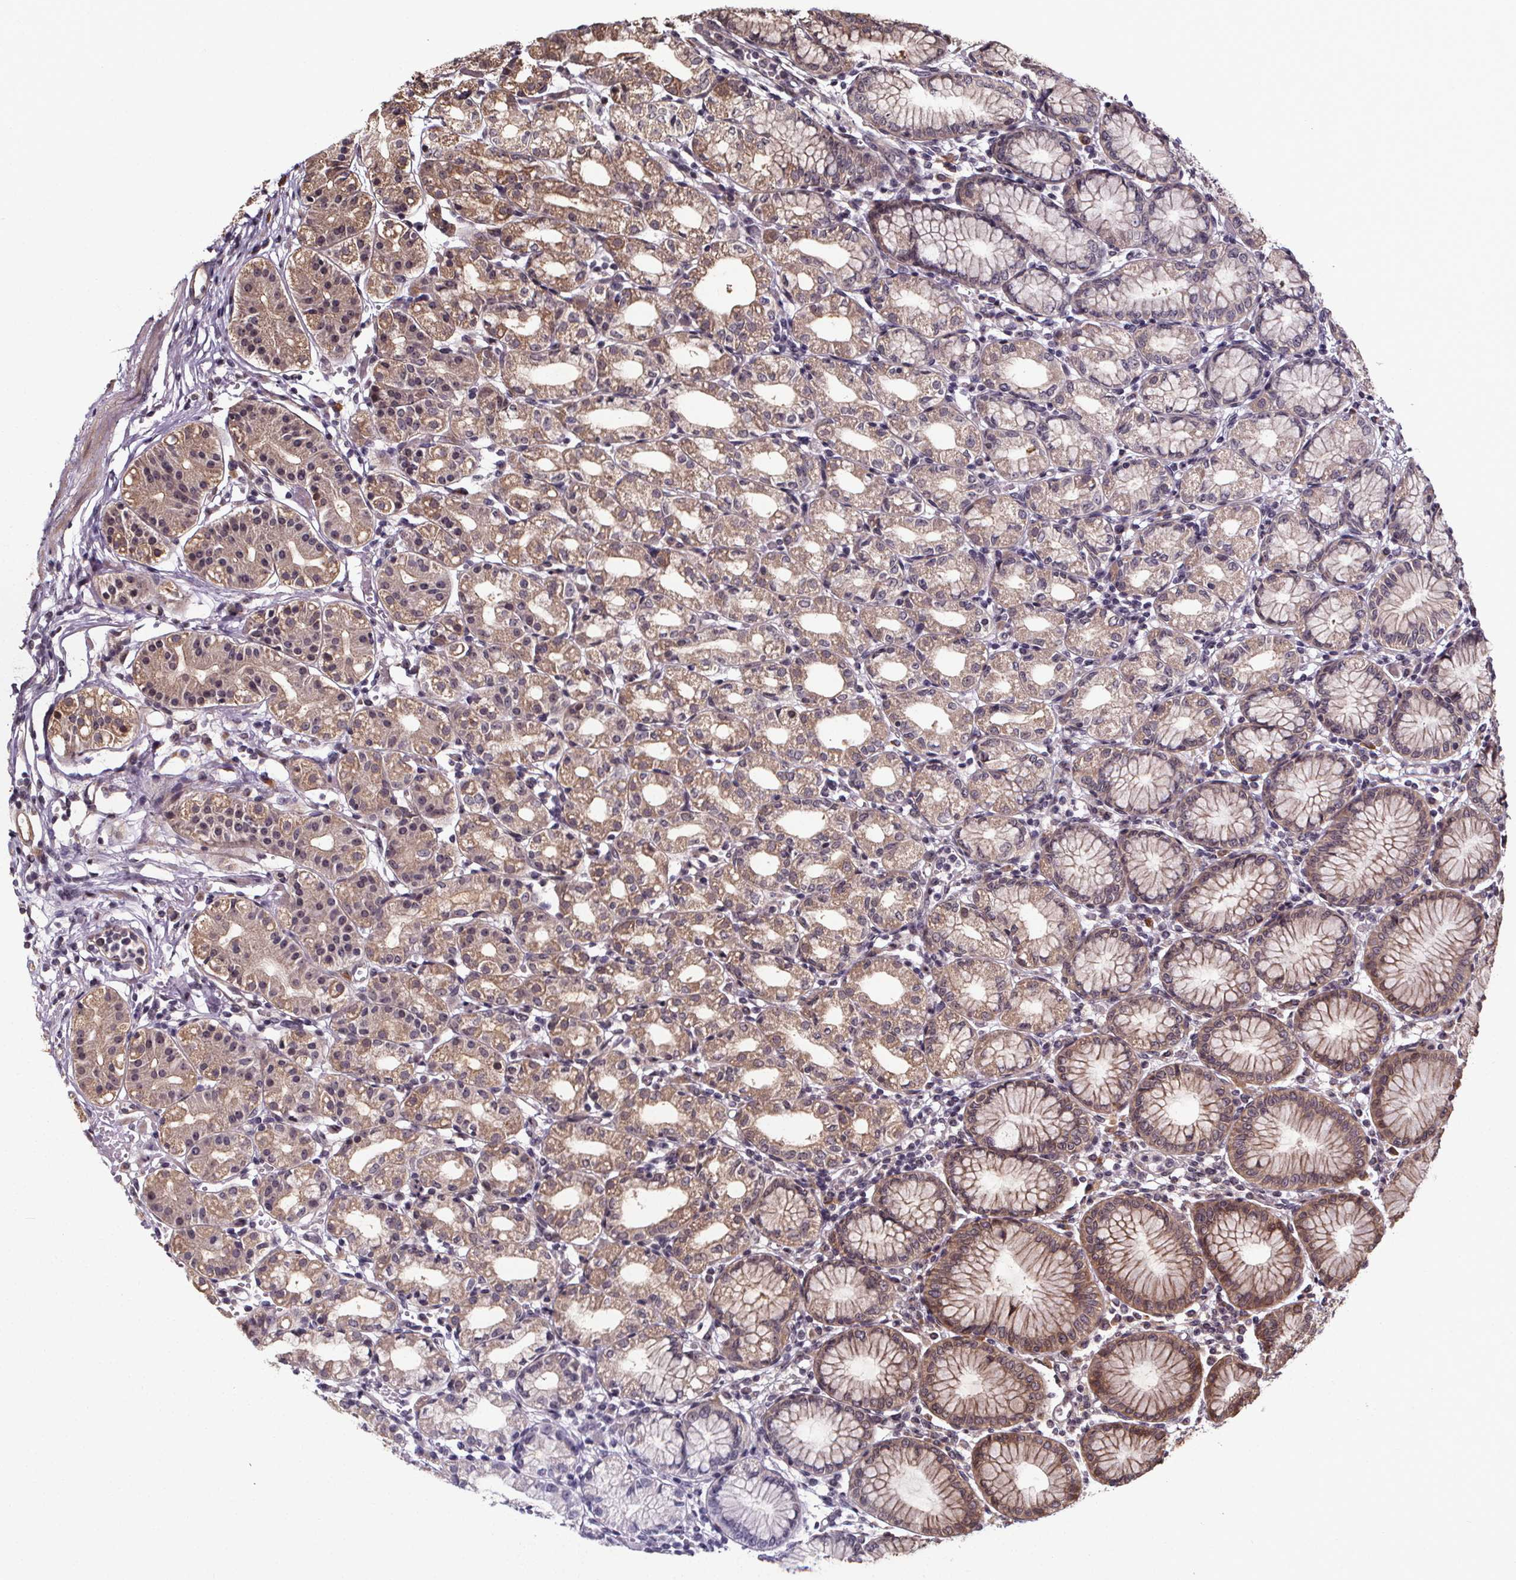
{"staining": {"intensity": "moderate", "quantity": ">75%", "location": "cytoplasmic/membranous,nuclear"}, "tissue": "stomach", "cell_type": "Glandular cells", "image_type": "normal", "snomed": [{"axis": "morphology", "description": "Normal tissue, NOS"}, {"axis": "topography", "description": "Skeletal muscle"}, {"axis": "topography", "description": "Stomach"}], "caption": "Benign stomach displays moderate cytoplasmic/membranous,nuclear positivity in about >75% of glandular cells, visualized by immunohistochemistry. (DAB (3,3'-diaminobenzidine) IHC with brightfield microscopy, high magnification).", "gene": "DDIT3", "patient": {"sex": "female", "age": 57}}